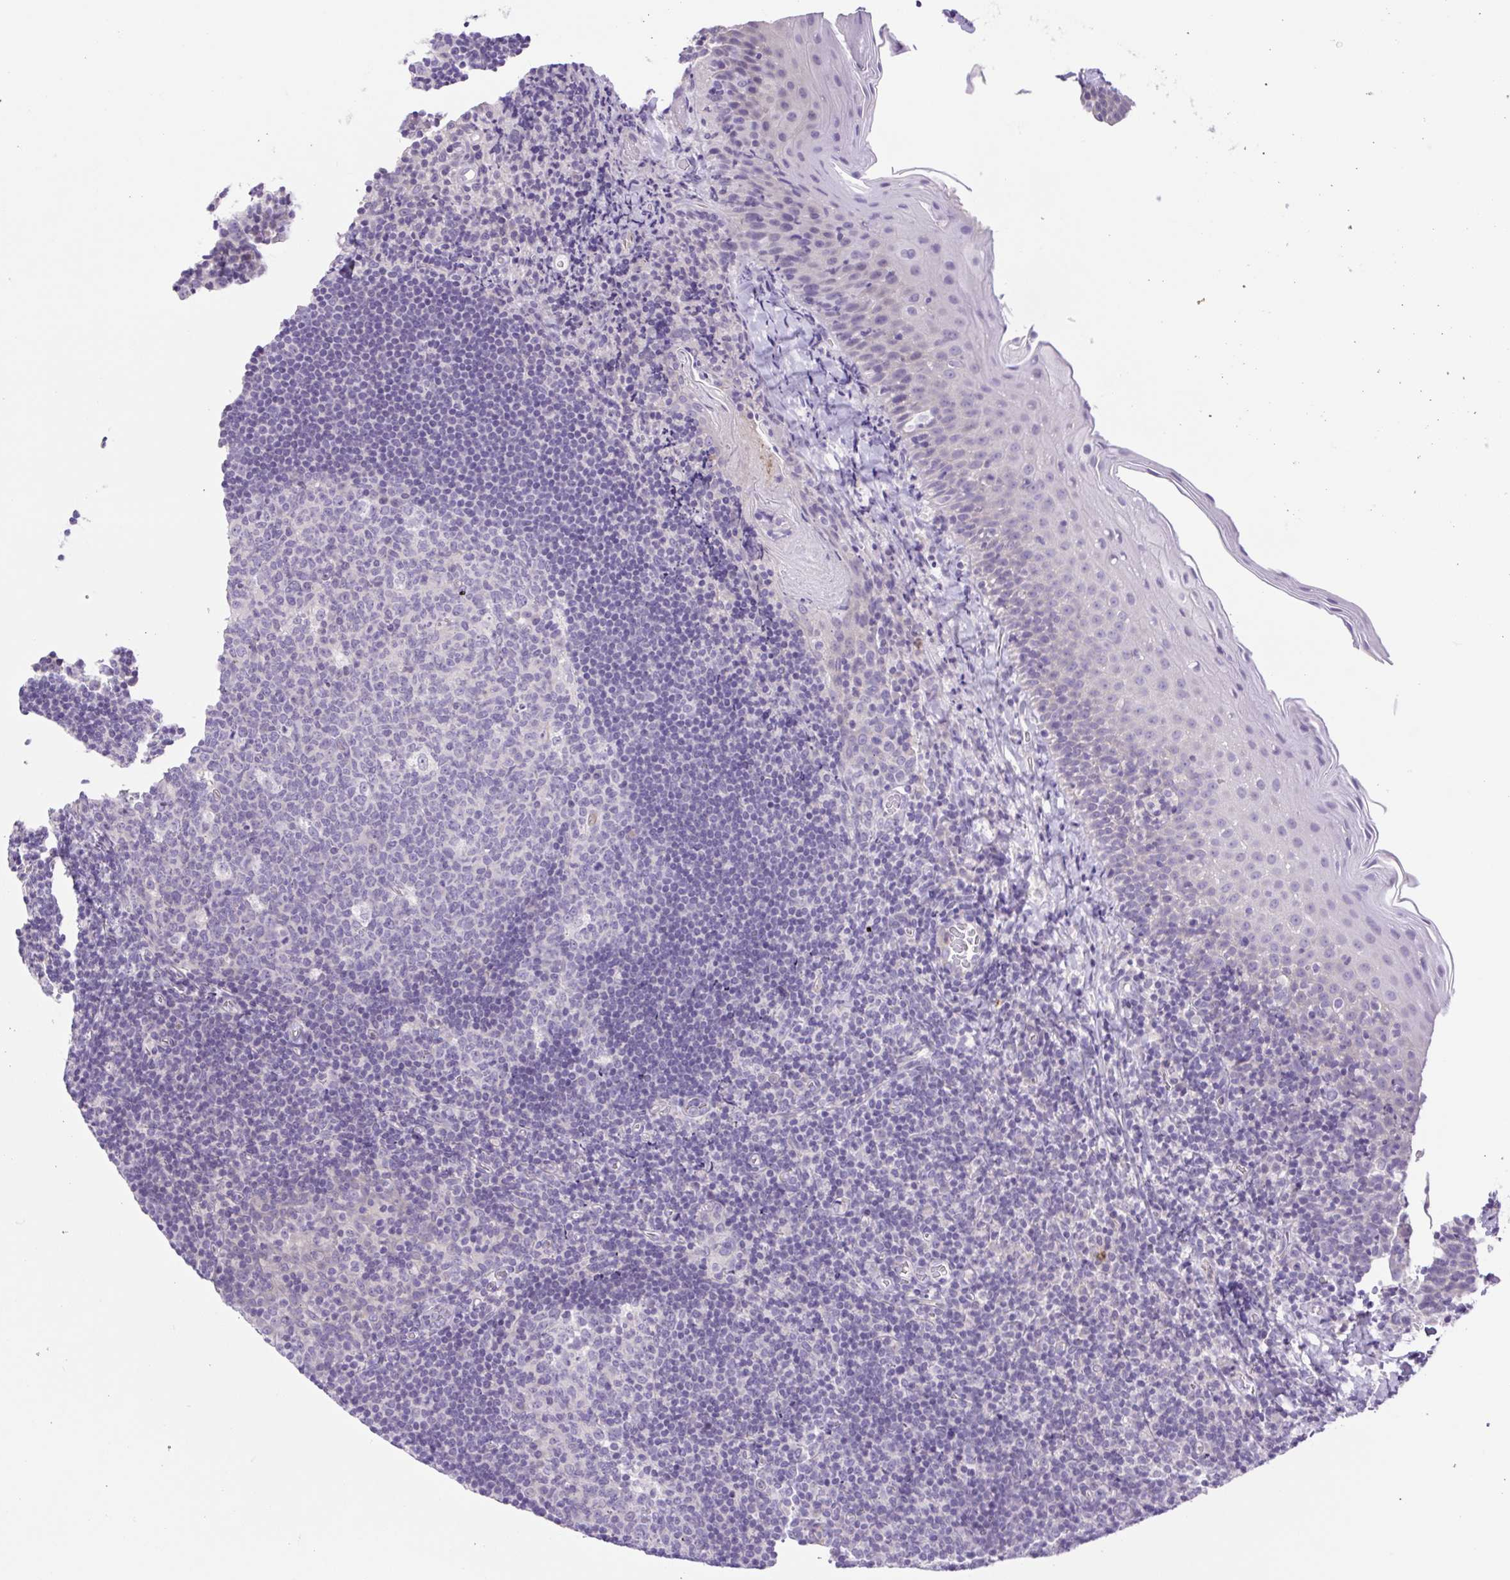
{"staining": {"intensity": "negative", "quantity": "none", "location": "none"}, "tissue": "tonsil", "cell_type": "Germinal center cells", "image_type": "normal", "snomed": [{"axis": "morphology", "description": "Normal tissue, NOS"}, {"axis": "topography", "description": "Tonsil"}], "caption": "Germinal center cells show no significant positivity in unremarkable tonsil.", "gene": "FAM177B", "patient": {"sex": "male", "age": 17}}